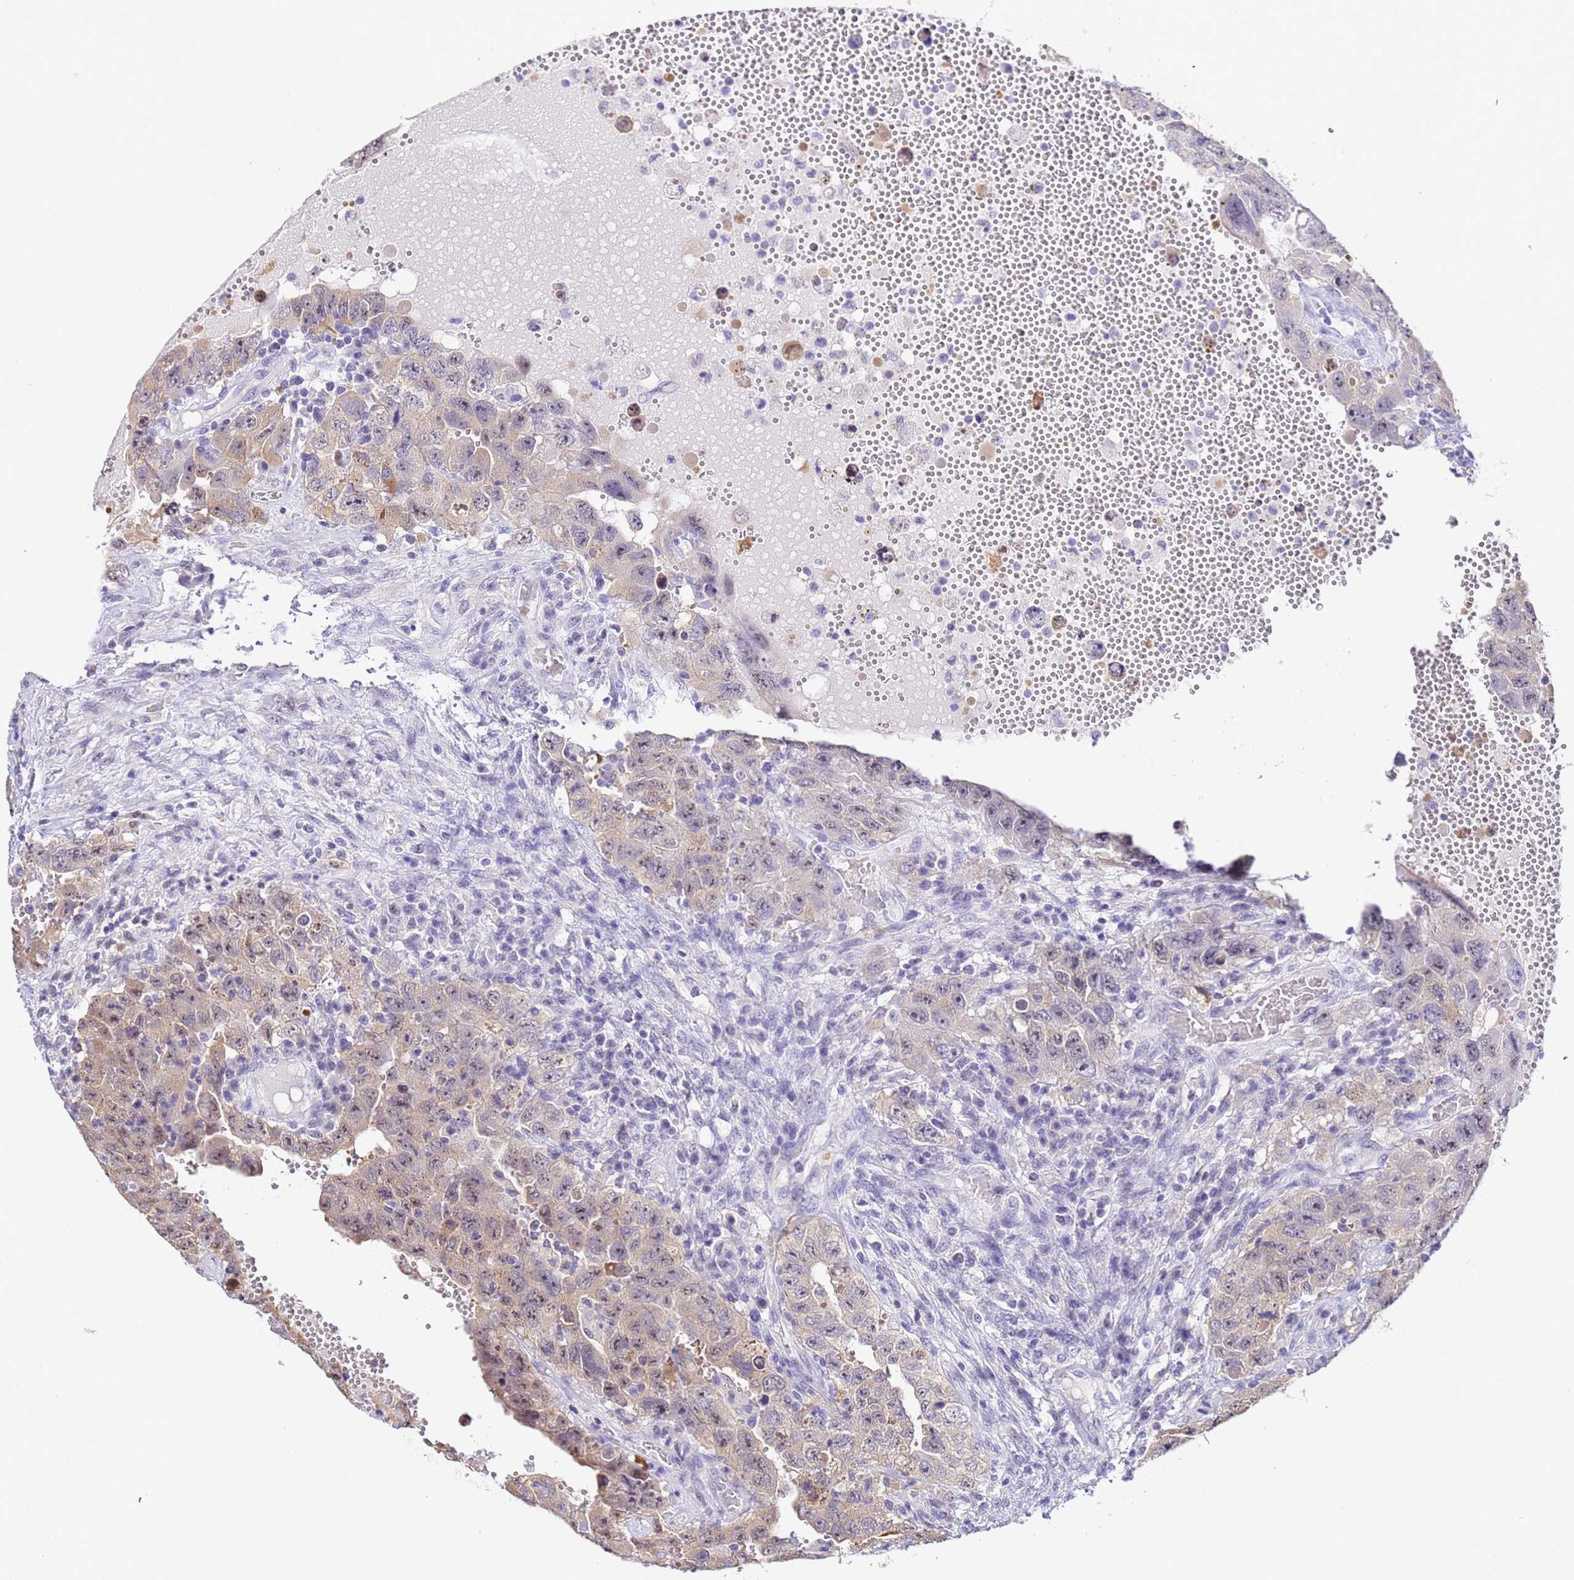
{"staining": {"intensity": "weak", "quantity": "<25%", "location": "cytoplasmic/membranous,nuclear"}, "tissue": "testis cancer", "cell_type": "Tumor cells", "image_type": "cancer", "snomed": [{"axis": "morphology", "description": "Carcinoma, Embryonal, NOS"}, {"axis": "topography", "description": "Testis"}], "caption": "An image of testis embryonal carcinoma stained for a protein exhibits no brown staining in tumor cells.", "gene": "ACTL6B", "patient": {"sex": "male", "age": 26}}